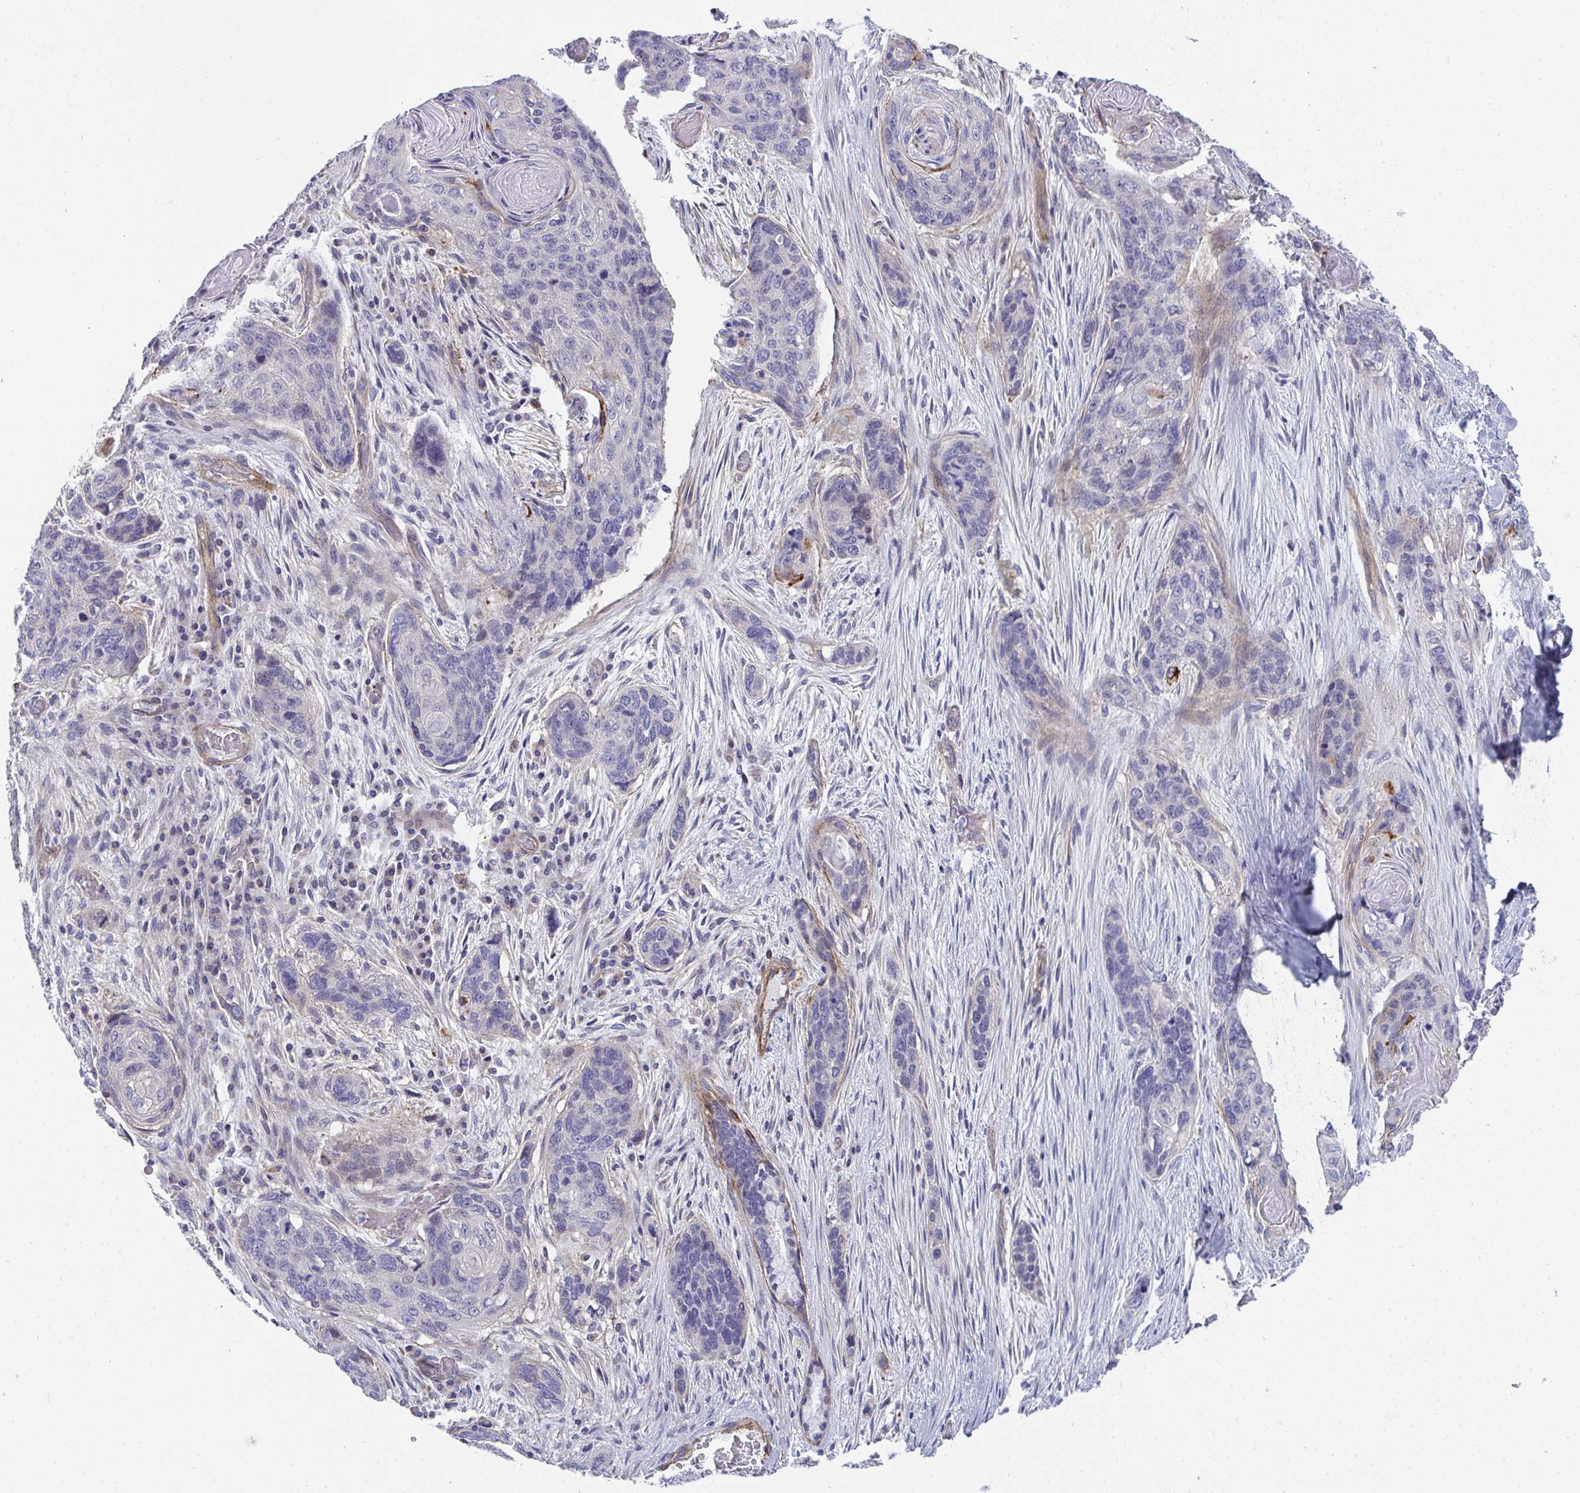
{"staining": {"intensity": "negative", "quantity": "none", "location": "none"}, "tissue": "lung cancer", "cell_type": "Tumor cells", "image_type": "cancer", "snomed": [{"axis": "morphology", "description": "Squamous cell carcinoma, NOS"}, {"axis": "morphology", "description": "Squamous cell carcinoma, metastatic, NOS"}, {"axis": "topography", "description": "Lymph node"}, {"axis": "topography", "description": "Lung"}], "caption": "Immunohistochemistry (IHC) histopathology image of neoplastic tissue: lung cancer (metastatic squamous cell carcinoma) stained with DAB (3,3'-diaminobenzidine) exhibits no significant protein staining in tumor cells.", "gene": "MYL12A", "patient": {"sex": "male", "age": 41}}